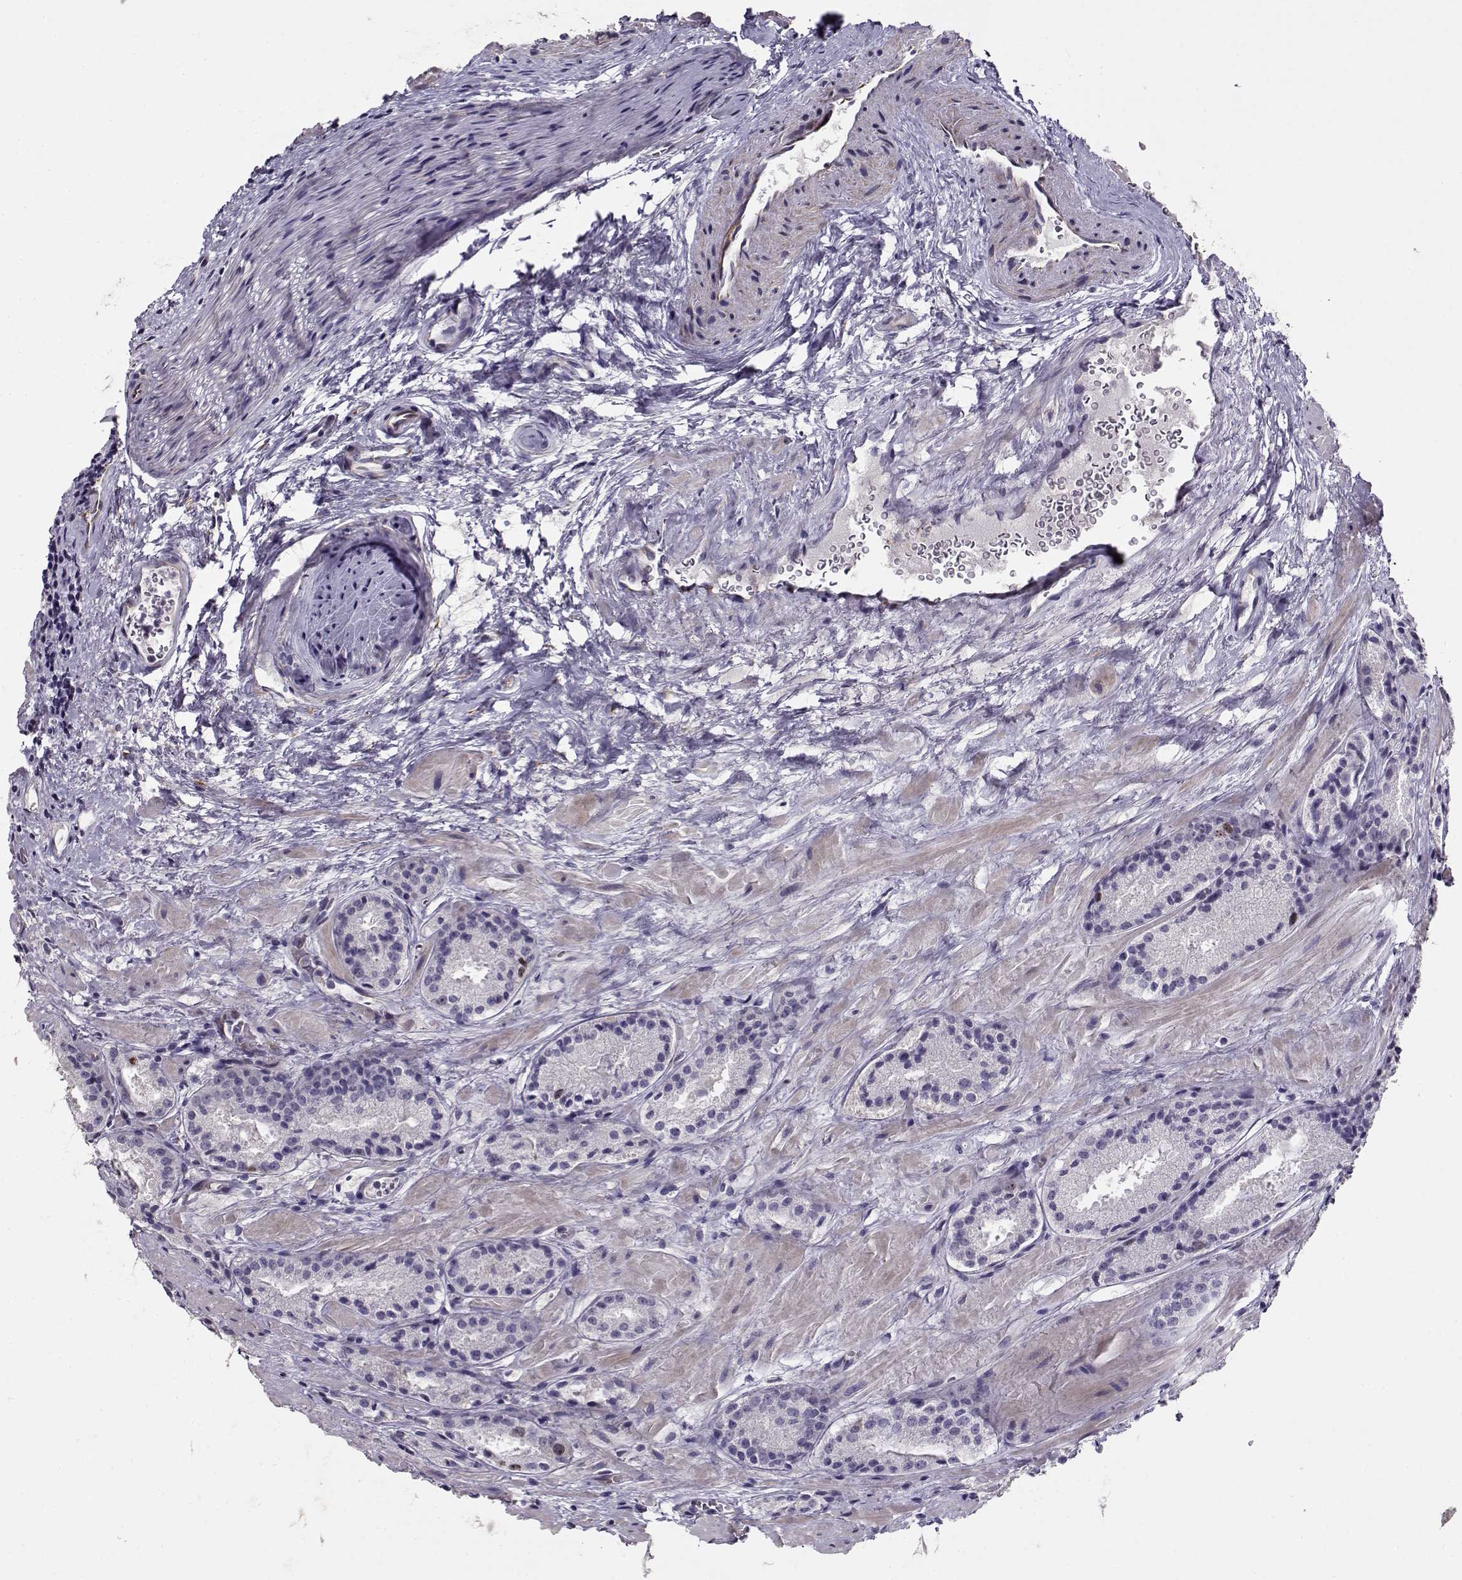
{"staining": {"intensity": "negative", "quantity": "none", "location": "none"}, "tissue": "prostate cancer", "cell_type": "Tumor cells", "image_type": "cancer", "snomed": [{"axis": "morphology", "description": "Adenocarcinoma, NOS"}, {"axis": "morphology", "description": "Adenocarcinoma, High grade"}, {"axis": "topography", "description": "Prostate"}], "caption": "Tumor cells show no significant protein staining in prostate cancer.", "gene": "NPW", "patient": {"sex": "male", "age": 62}}